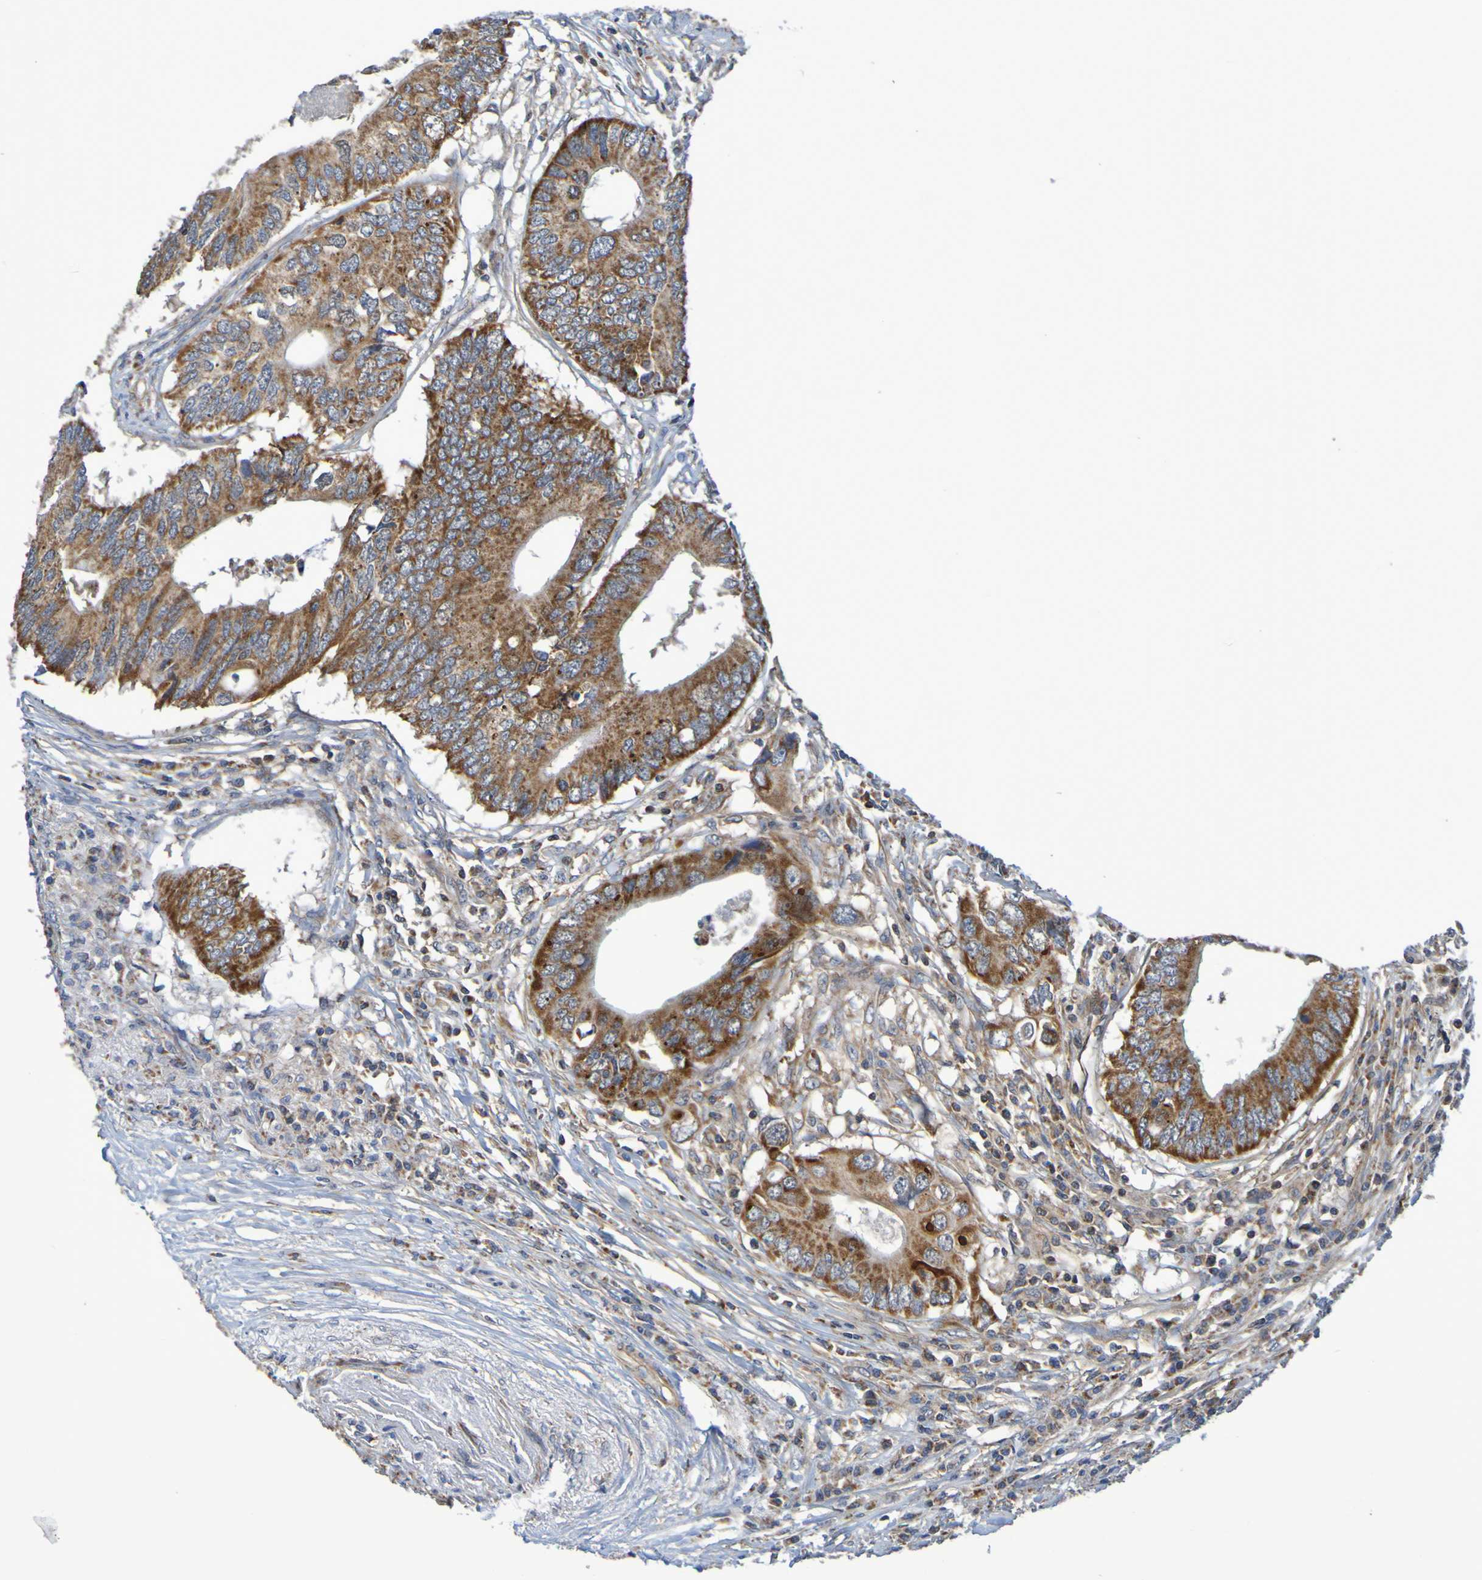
{"staining": {"intensity": "strong", "quantity": ">75%", "location": "cytoplasmic/membranous"}, "tissue": "colorectal cancer", "cell_type": "Tumor cells", "image_type": "cancer", "snomed": [{"axis": "morphology", "description": "Adenocarcinoma, NOS"}, {"axis": "topography", "description": "Colon"}], "caption": "The photomicrograph exhibits a brown stain indicating the presence of a protein in the cytoplasmic/membranous of tumor cells in colorectal adenocarcinoma.", "gene": "CCDC51", "patient": {"sex": "male", "age": 71}}